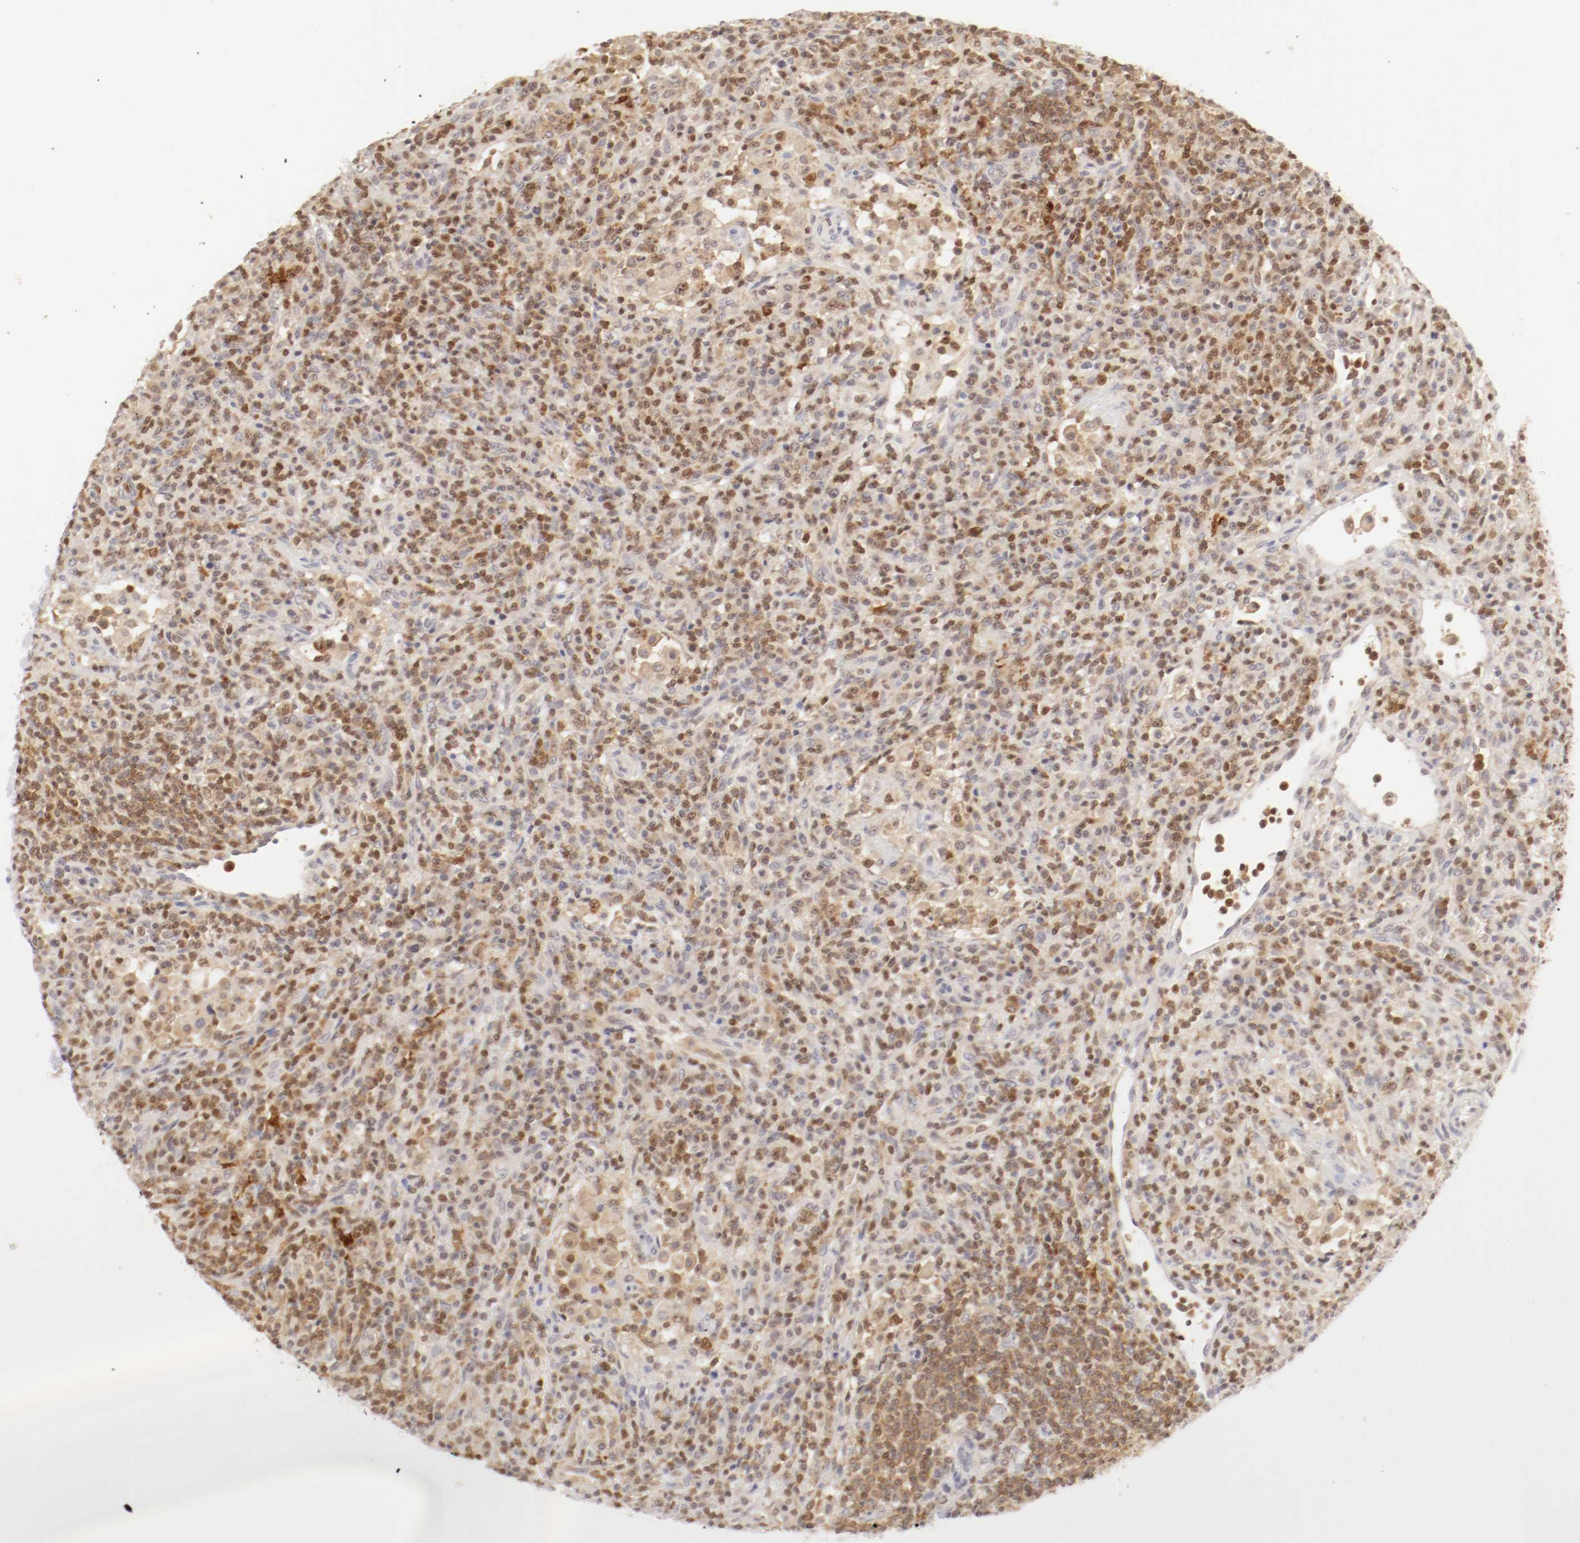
{"staining": {"intensity": "moderate", "quantity": ">75%", "location": "cytoplasmic/membranous,nuclear"}, "tissue": "lymphoma", "cell_type": "Tumor cells", "image_type": "cancer", "snomed": [{"axis": "morphology", "description": "Hodgkin's disease, NOS"}, {"axis": "topography", "description": "Lymph node"}], "caption": "Immunohistochemistry (IHC) (DAB) staining of human lymphoma shows moderate cytoplasmic/membranous and nuclear protein positivity in about >75% of tumor cells.", "gene": "KIF2A", "patient": {"sex": "male", "age": 65}}